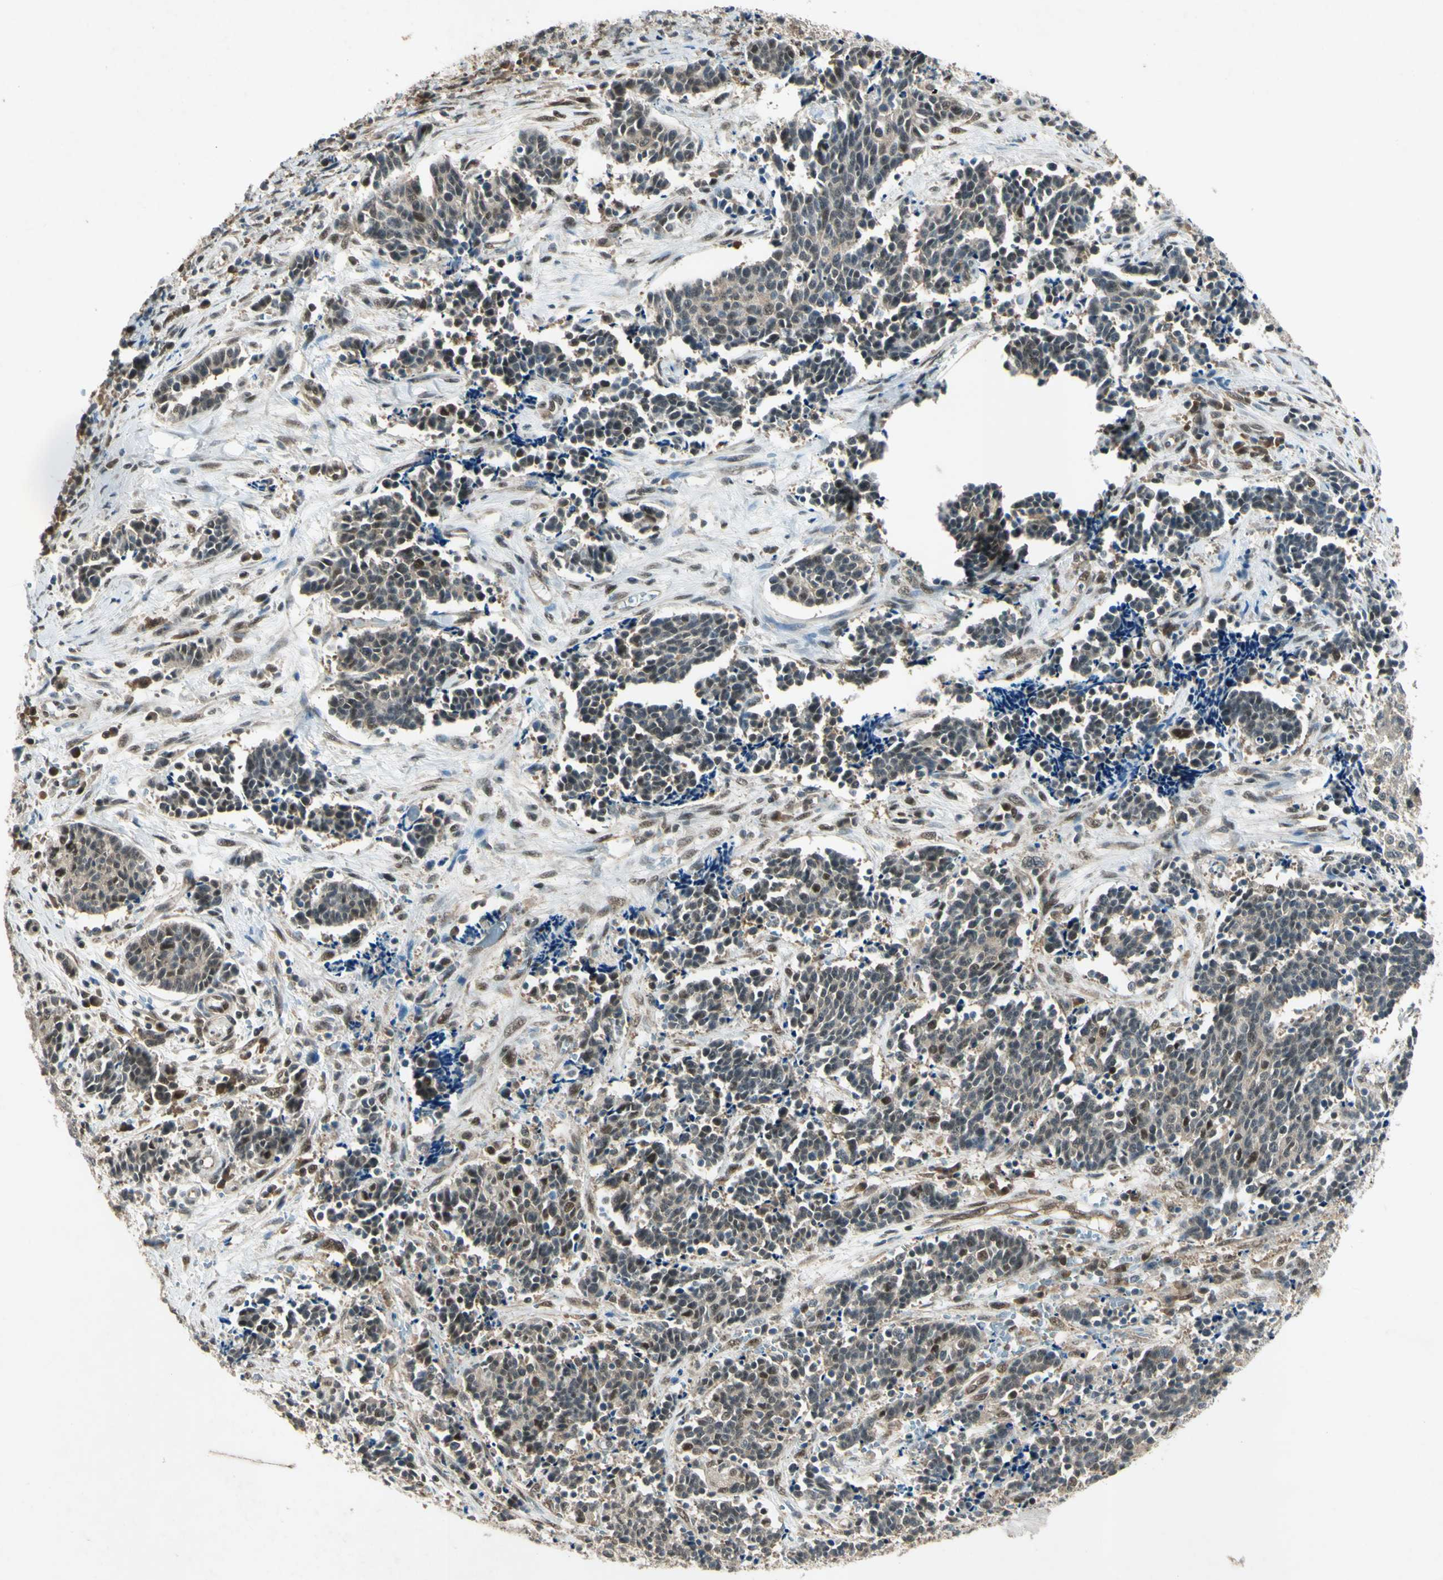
{"staining": {"intensity": "weak", "quantity": "25%-75%", "location": "cytoplasmic/membranous,nuclear"}, "tissue": "cervical cancer", "cell_type": "Tumor cells", "image_type": "cancer", "snomed": [{"axis": "morphology", "description": "Squamous cell carcinoma, NOS"}, {"axis": "topography", "description": "Cervix"}], "caption": "Cervical squamous cell carcinoma tissue shows weak cytoplasmic/membranous and nuclear positivity in about 25%-75% of tumor cells, visualized by immunohistochemistry.", "gene": "PSMD5", "patient": {"sex": "female", "age": 35}}